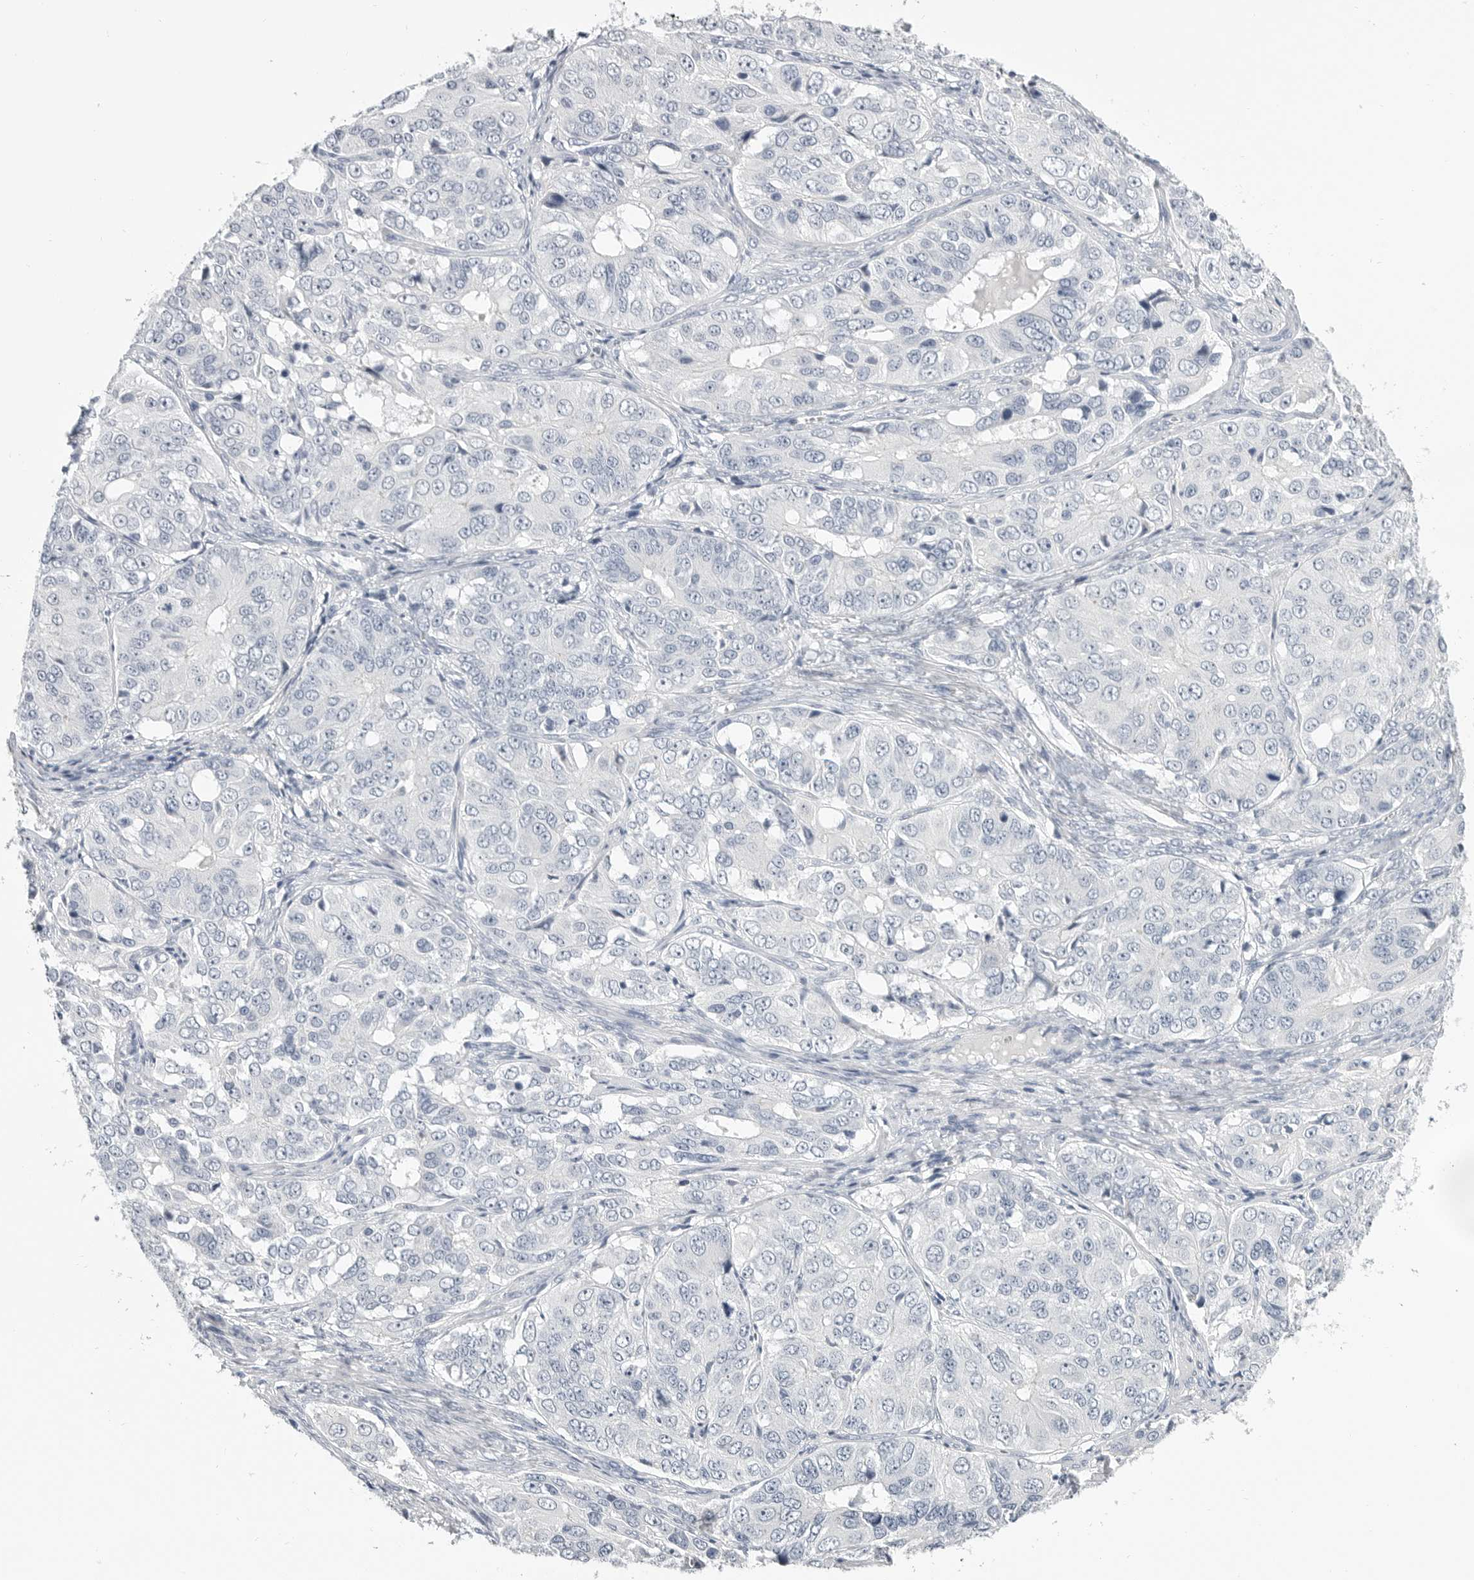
{"staining": {"intensity": "negative", "quantity": "none", "location": "none"}, "tissue": "ovarian cancer", "cell_type": "Tumor cells", "image_type": "cancer", "snomed": [{"axis": "morphology", "description": "Carcinoma, endometroid"}, {"axis": "topography", "description": "Ovary"}], "caption": "Protein analysis of ovarian cancer (endometroid carcinoma) shows no significant positivity in tumor cells. (DAB IHC visualized using brightfield microscopy, high magnification).", "gene": "PLN", "patient": {"sex": "female", "age": 51}}